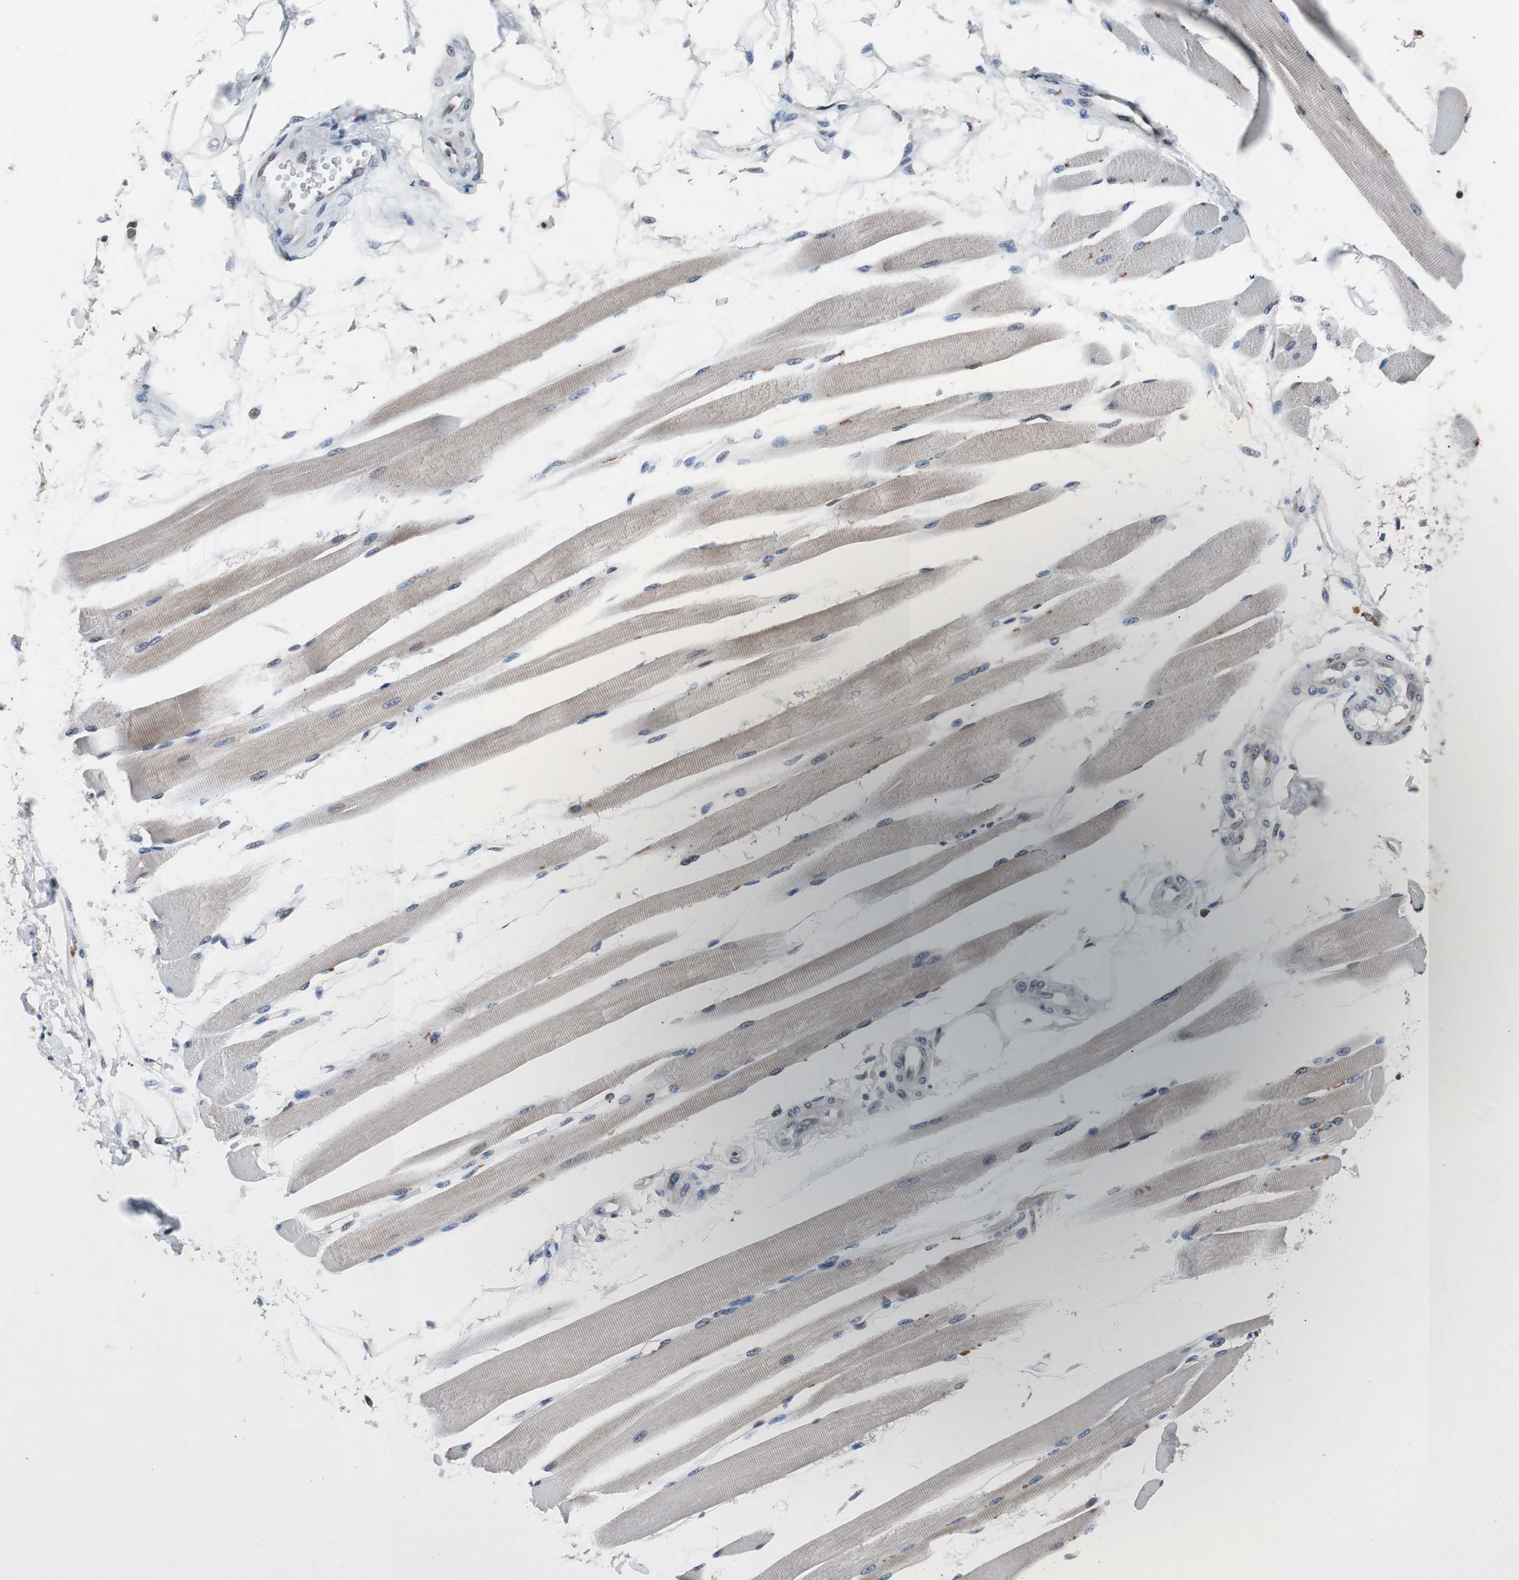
{"staining": {"intensity": "weak", "quantity": "25%-75%", "location": "cytoplasmic/membranous"}, "tissue": "skeletal muscle", "cell_type": "Myocytes", "image_type": "normal", "snomed": [{"axis": "morphology", "description": "Normal tissue, NOS"}, {"axis": "topography", "description": "Skeletal muscle"}, {"axis": "topography", "description": "Peripheral nerve tissue"}], "caption": "Immunohistochemistry (DAB (3,3'-diaminobenzidine)) staining of benign skeletal muscle reveals weak cytoplasmic/membranous protein staining in about 25%-75% of myocytes.", "gene": "TP63", "patient": {"sex": "female", "age": 84}}